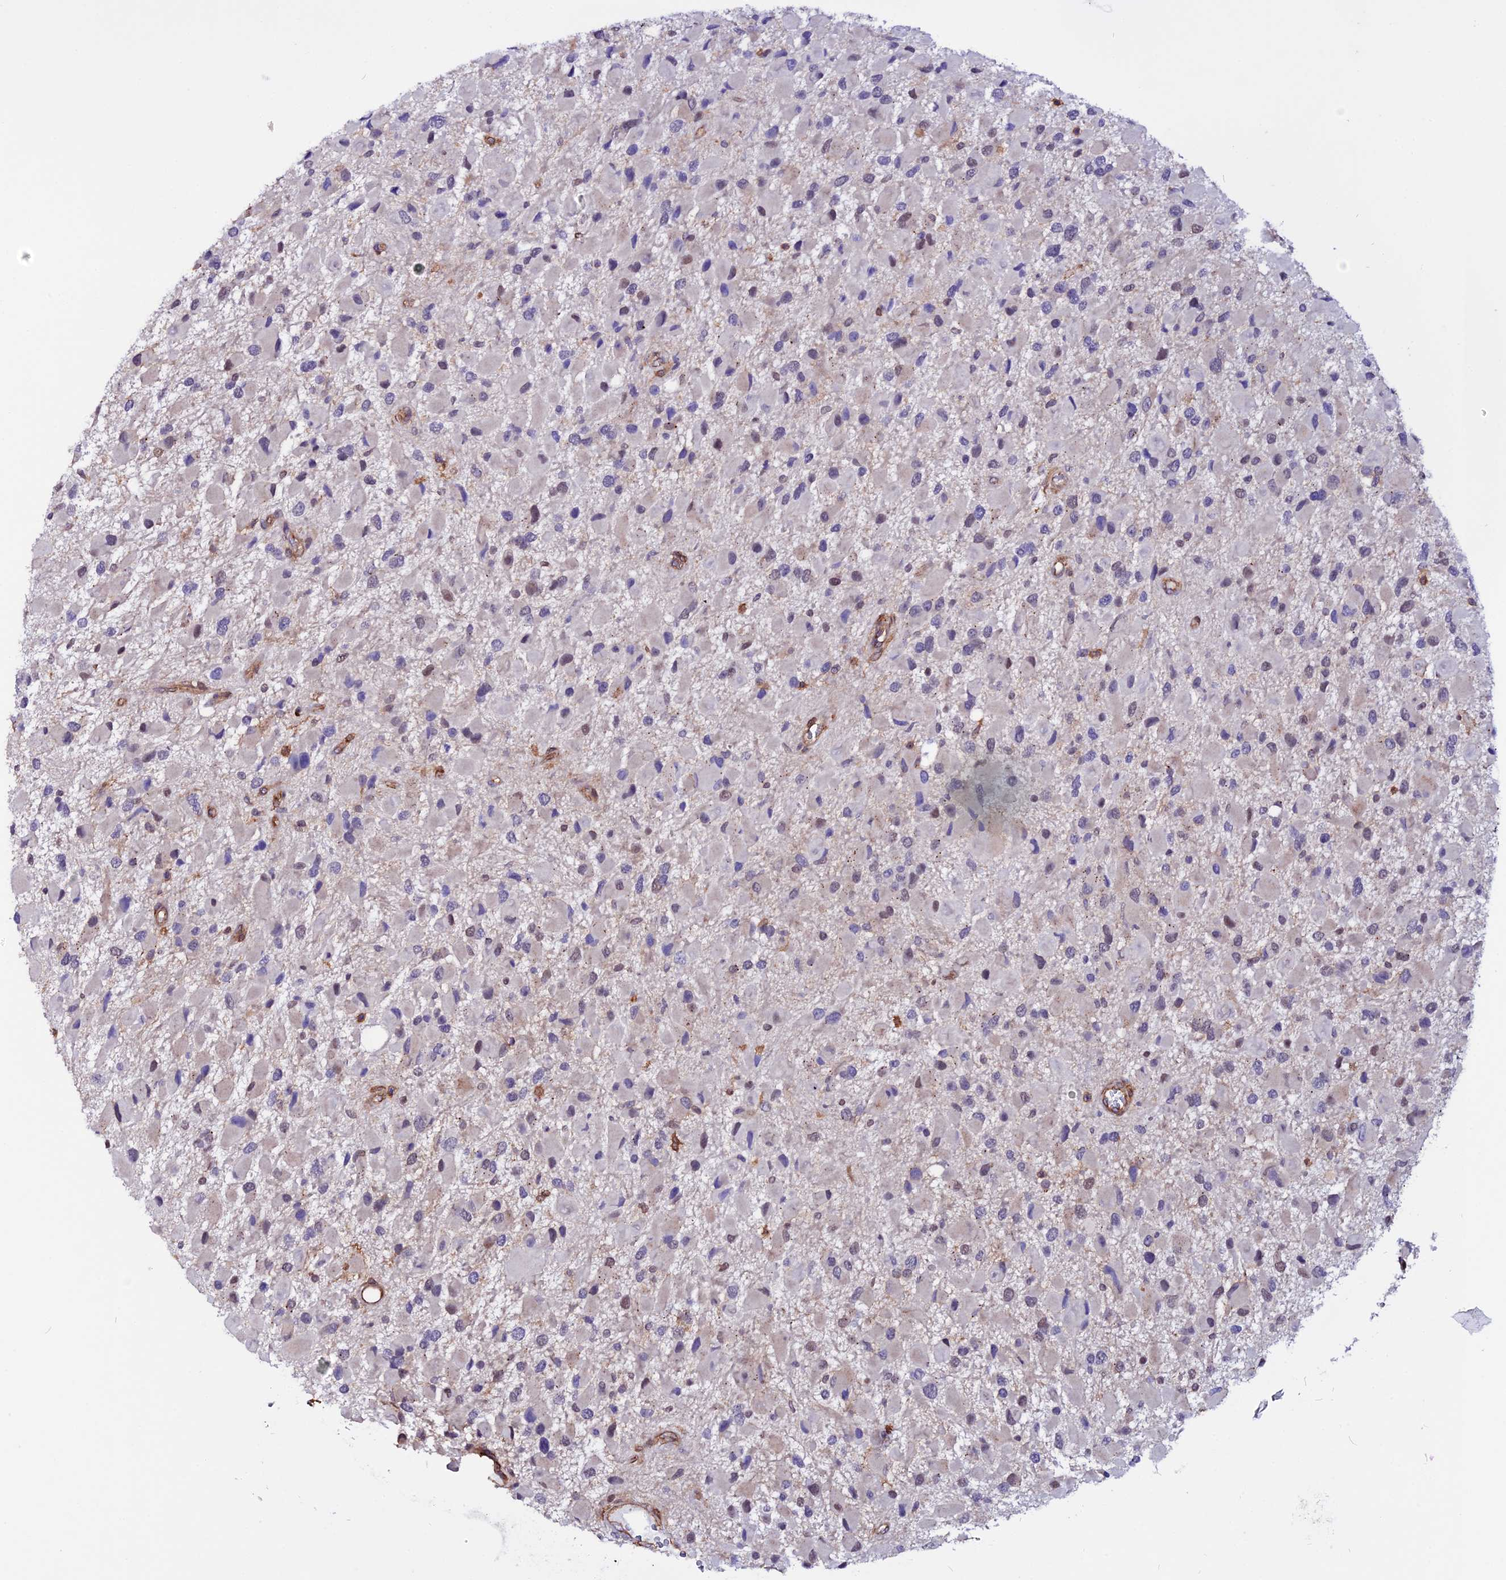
{"staining": {"intensity": "negative", "quantity": "none", "location": "none"}, "tissue": "glioma", "cell_type": "Tumor cells", "image_type": "cancer", "snomed": [{"axis": "morphology", "description": "Glioma, malignant, High grade"}, {"axis": "topography", "description": "Brain"}], "caption": "Protein analysis of glioma exhibits no significant positivity in tumor cells.", "gene": "USP17L15", "patient": {"sex": "male", "age": 53}}